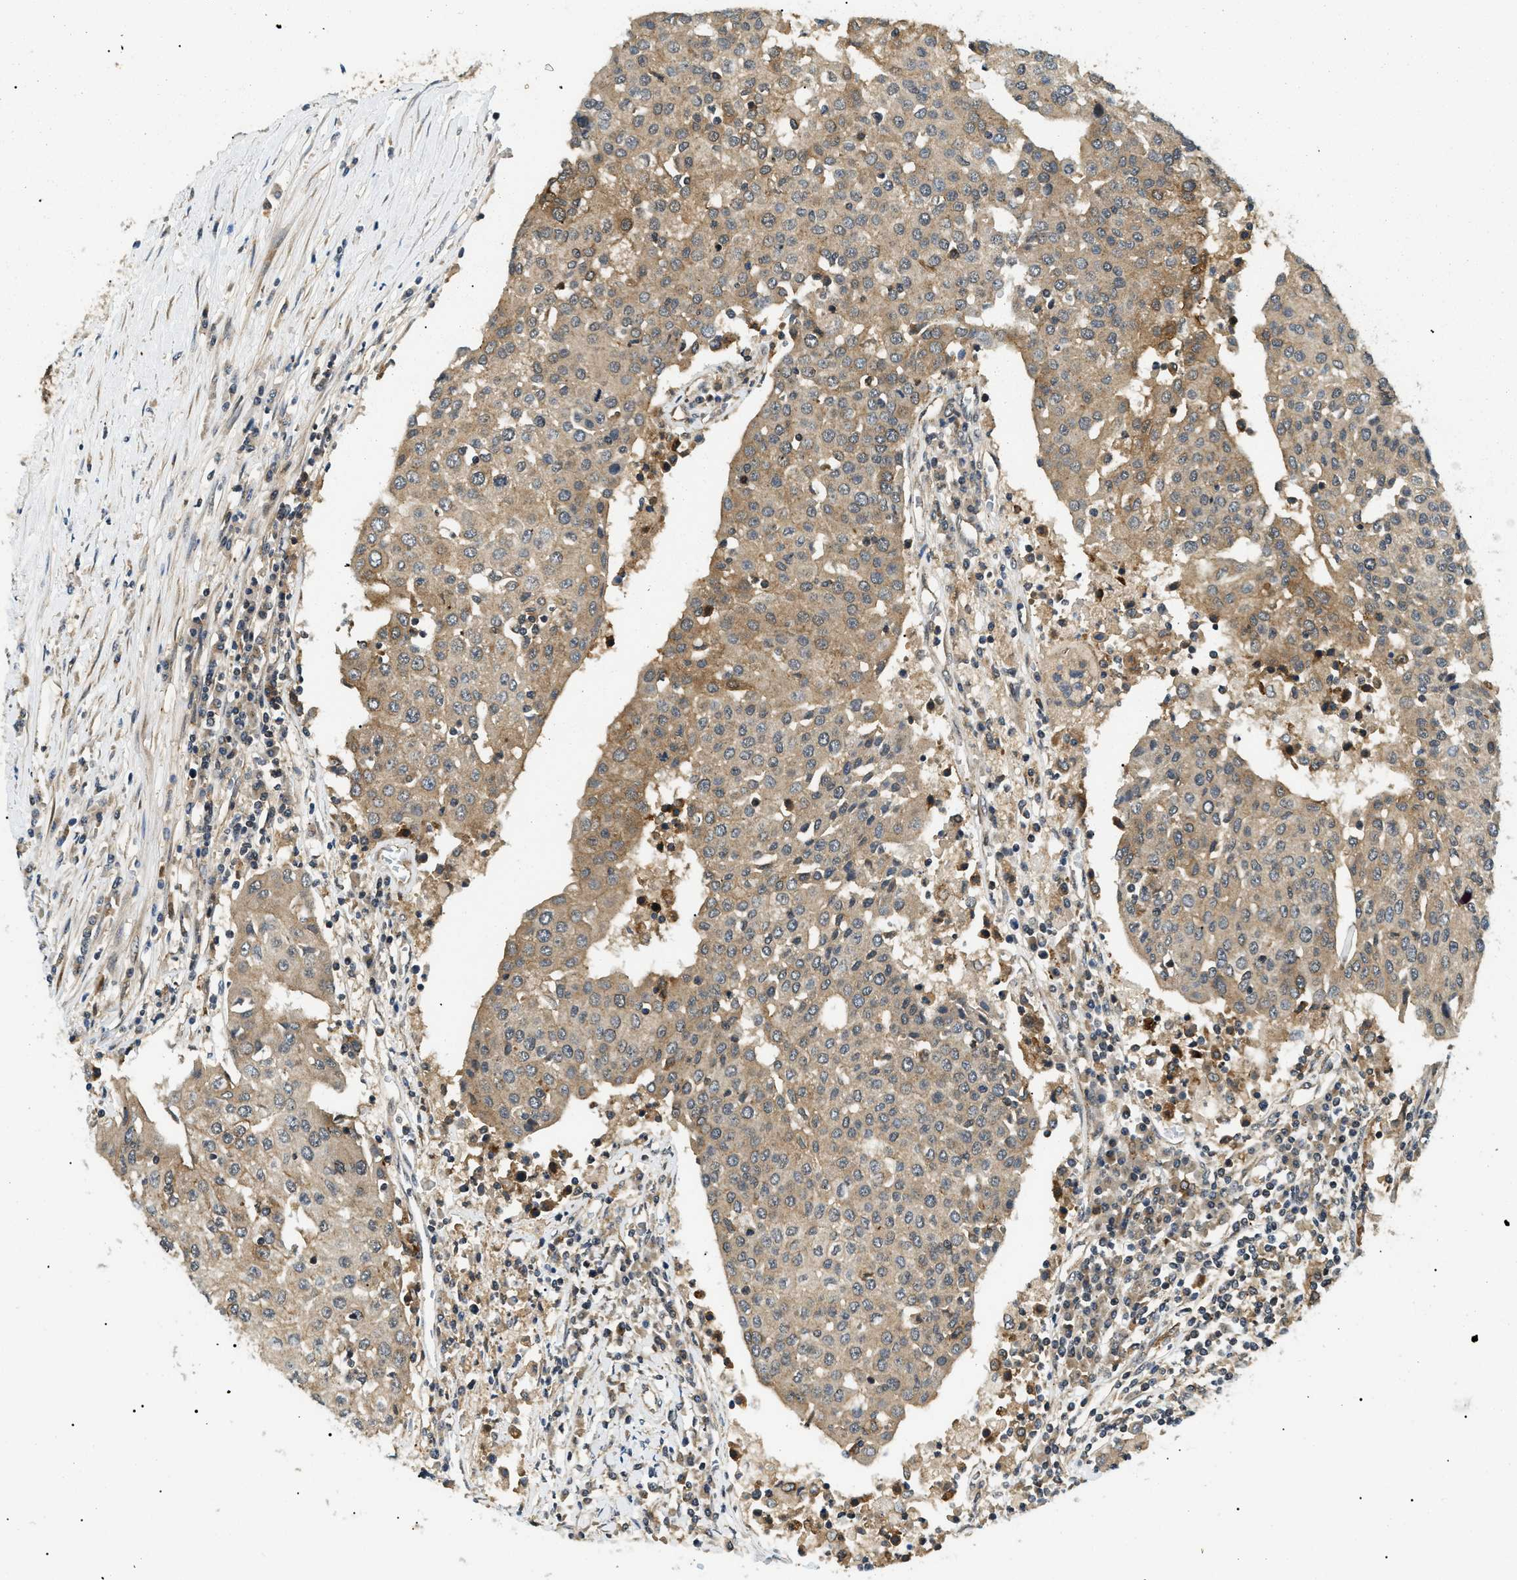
{"staining": {"intensity": "moderate", "quantity": ">75%", "location": "cytoplasmic/membranous"}, "tissue": "urothelial cancer", "cell_type": "Tumor cells", "image_type": "cancer", "snomed": [{"axis": "morphology", "description": "Urothelial carcinoma, High grade"}, {"axis": "topography", "description": "Urinary bladder"}], "caption": "Tumor cells show medium levels of moderate cytoplasmic/membranous expression in about >75% of cells in human urothelial carcinoma (high-grade).", "gene": "ATP6AP1", "patient": {"sex": "female", "age": 85}}